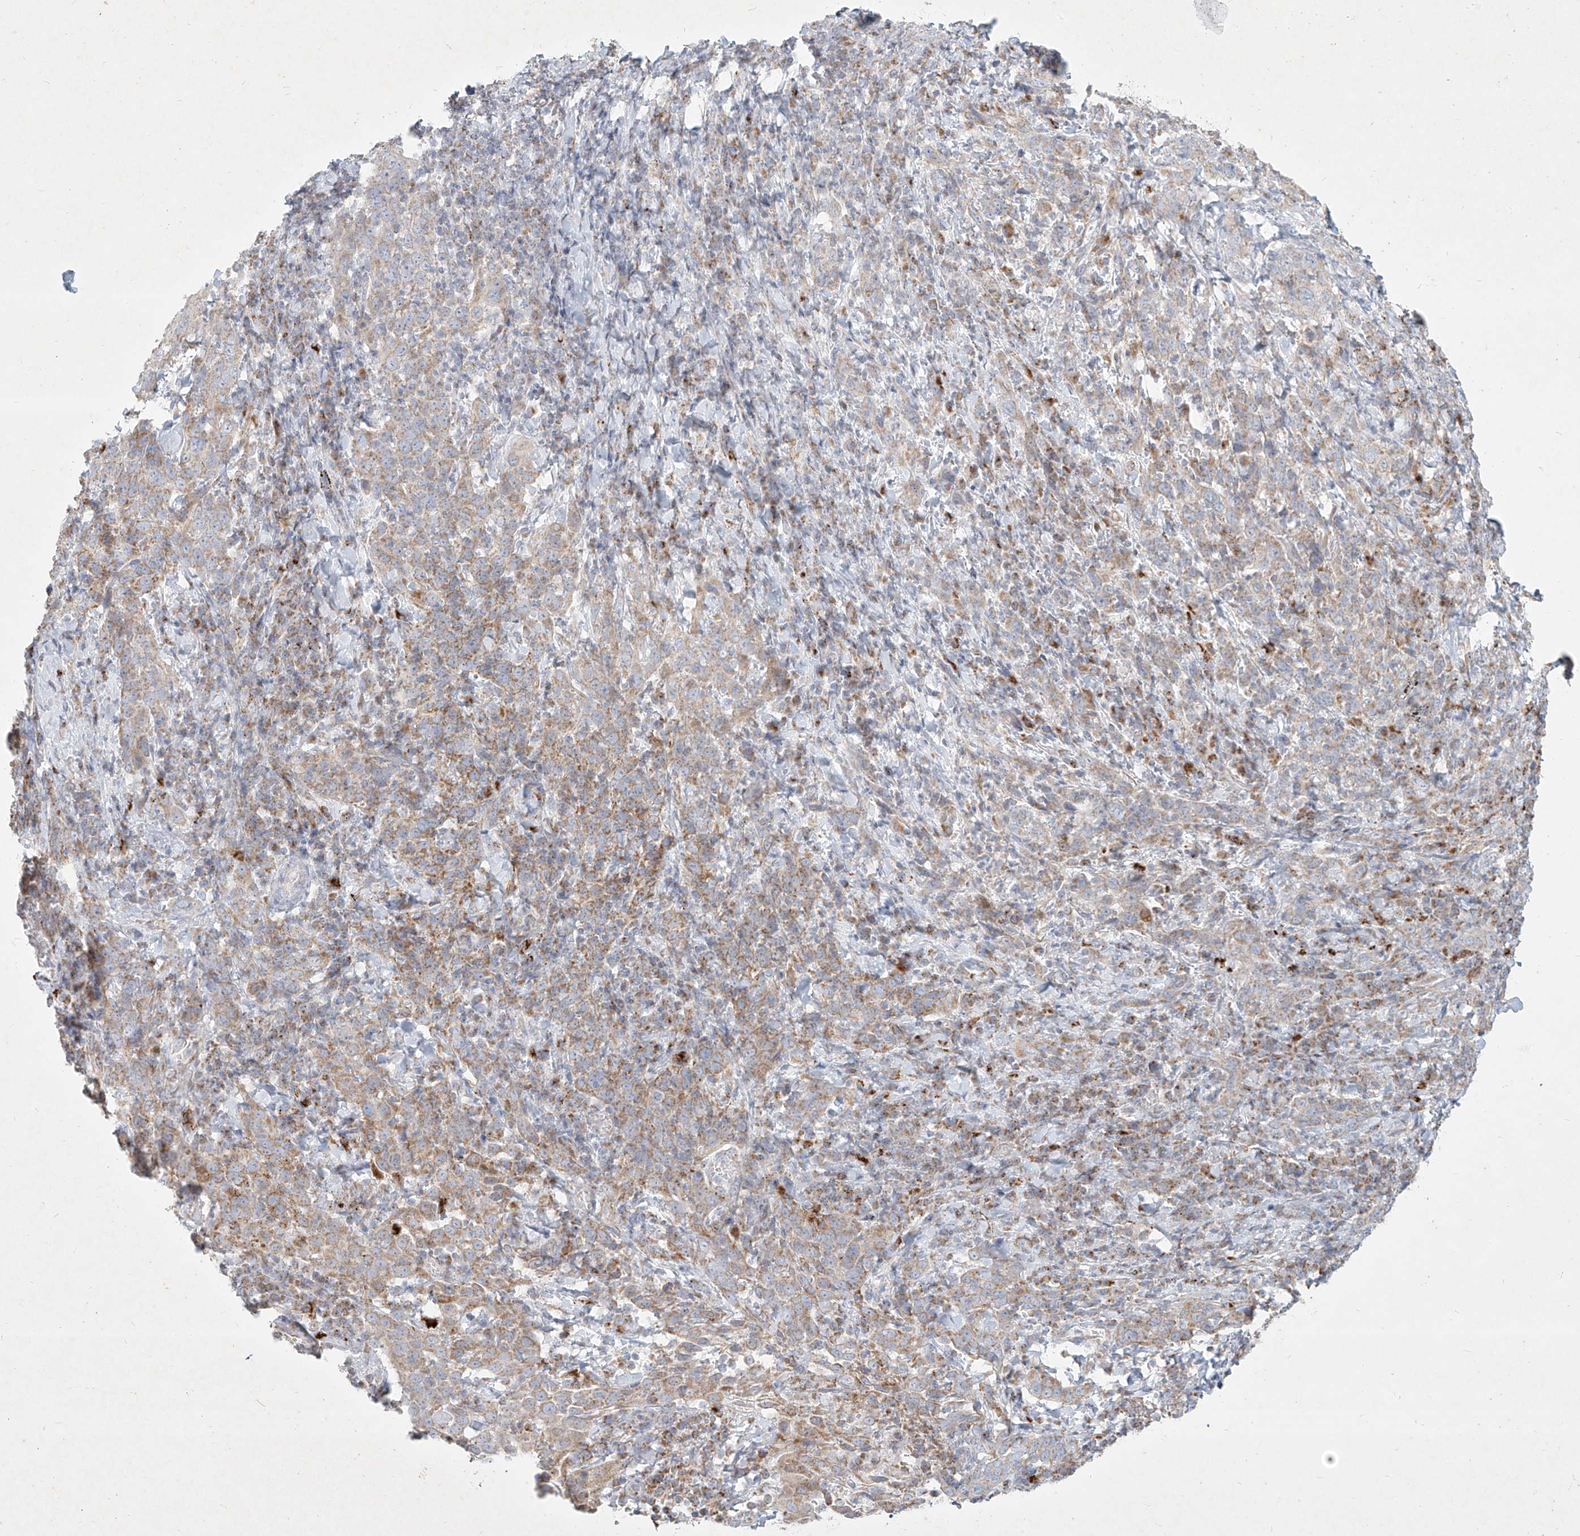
{"staining": {"intensity": "weak", "quantity": "25%-75%", "location": "cytoplasmic/membranous"}, "tissue": "cervical cancer", "cell_type": "Tumor cells", "image_type": "cancer", "snomed": [{"axis": "morphology", "description": "Squamous cell carcinoma, NOS"}, {"axis": "topography", "description": "Cervix"}], "caption": "The immunohistochemical stain shows weak cytoplasmic/membranous positivity in tumor cells of cervical squamous cell carcinoma tissue.", "gene": "MTX2", "patient": {"sex": "female", "age": 46}}